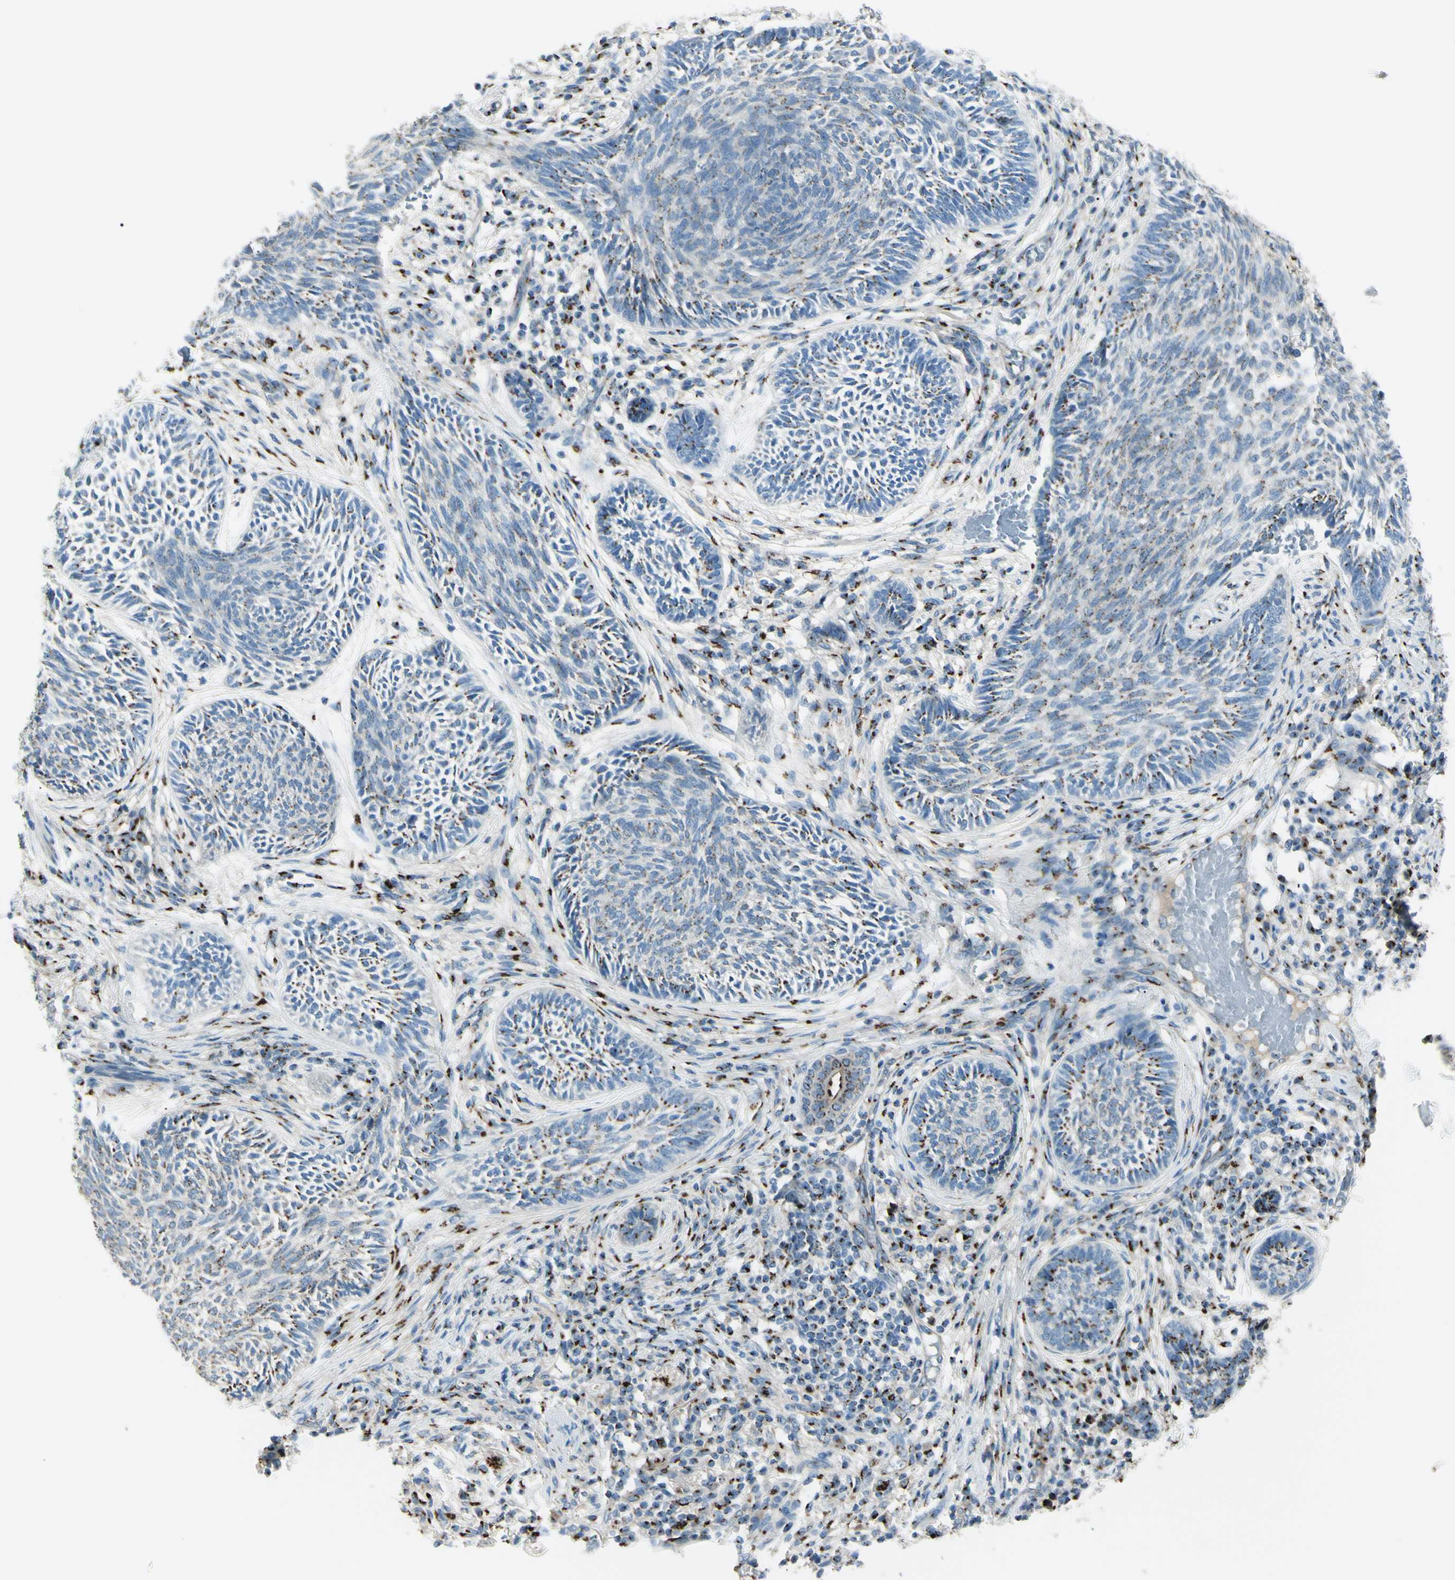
{"staining": {"intensity": "moderate", "quantity": "25%-75%", "location": "cytoplasmic/membranous"}, "tissue": "skin cancer", "cell_type": "Tumor cells", "image_type": "cancer", "snomed": [{"axis": "morphology", "description": "Papilloma, NOS"}, {"axis": "morphology", "description": "Basal cell carcinoma"}, {"axis": "topography", "description": "Skin"}], "caption": "Immunohistochemical staining of skin cancer (basal cell carcinoma) demonstrates moderate cytoplasmic/membranous protein positivity in about 25%-75% of tumor cells.", "gene": "B4GALT1", "patient": {"sex": "male", "age": 87}}